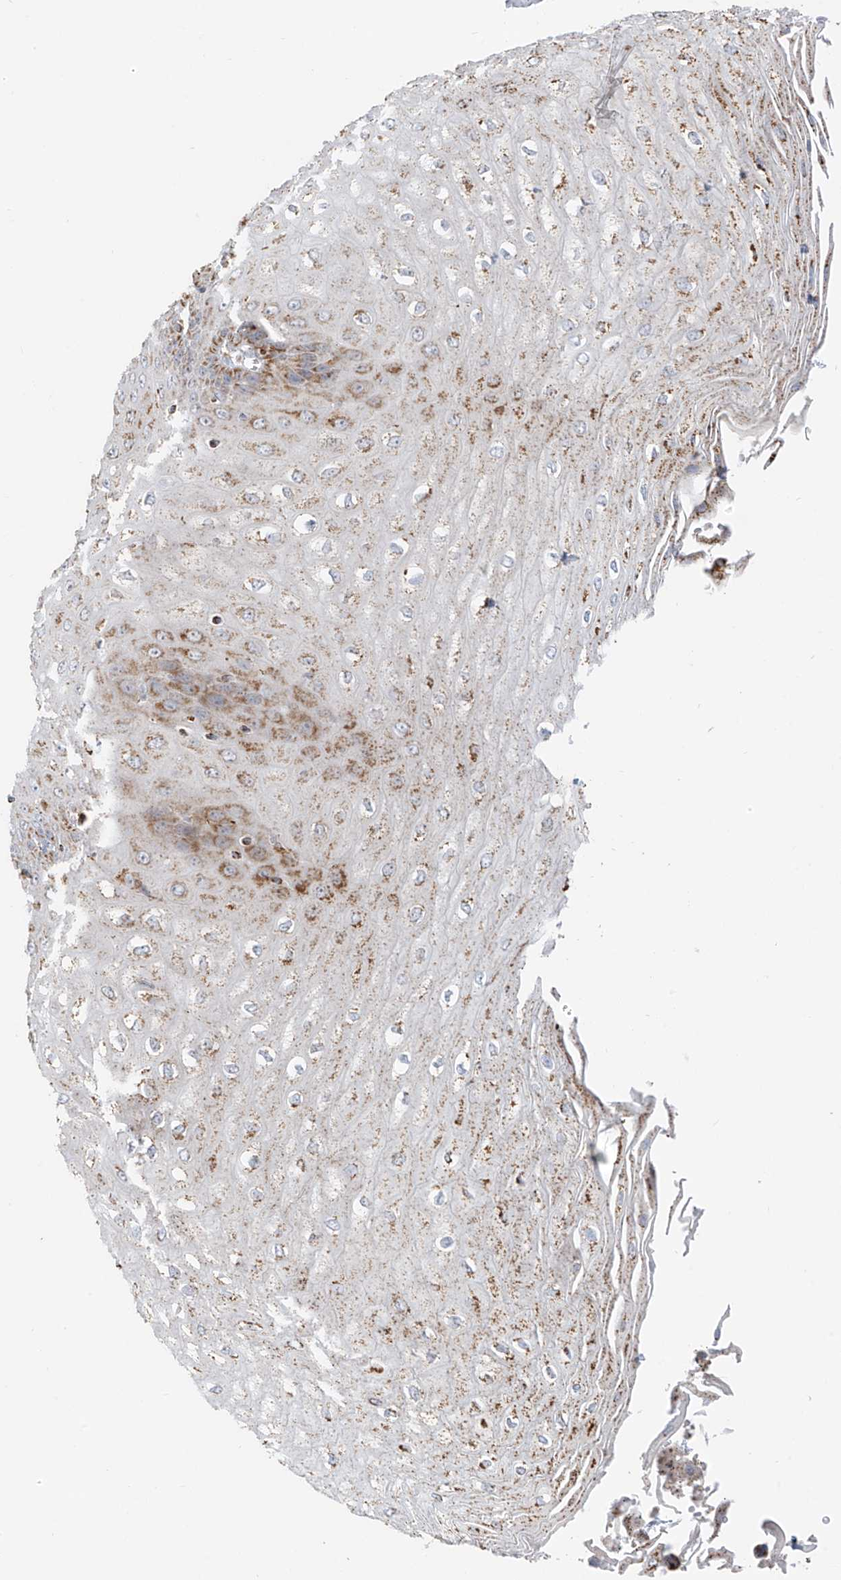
{"staining": {"intensity": "moderate", "quantity": ">75%", "location": "cytoplasmic/membranous"}, "tissue": "esophagus", "cell_type": "Squamous epithelial cells", "image_type": "normal", "snomed": [{"axis": "morphology", "description": "Normal tissue, NOS"}, {"axis": "topography", "description": "Esophagus"}], "caption": "Immunohistochemistry (IHC) micrograph of normal esophagus: human esophagus stained using immunohistochemistry (IHC) reveals medium levels of moderate protein expression localized specifically in the cytoplasmic/membranous of squamous epithelial cells, appearing as a cytoplasmic/membranous brown color.", "gene": "ETHE1", "patient": {"sex": "male", "age": 60}}